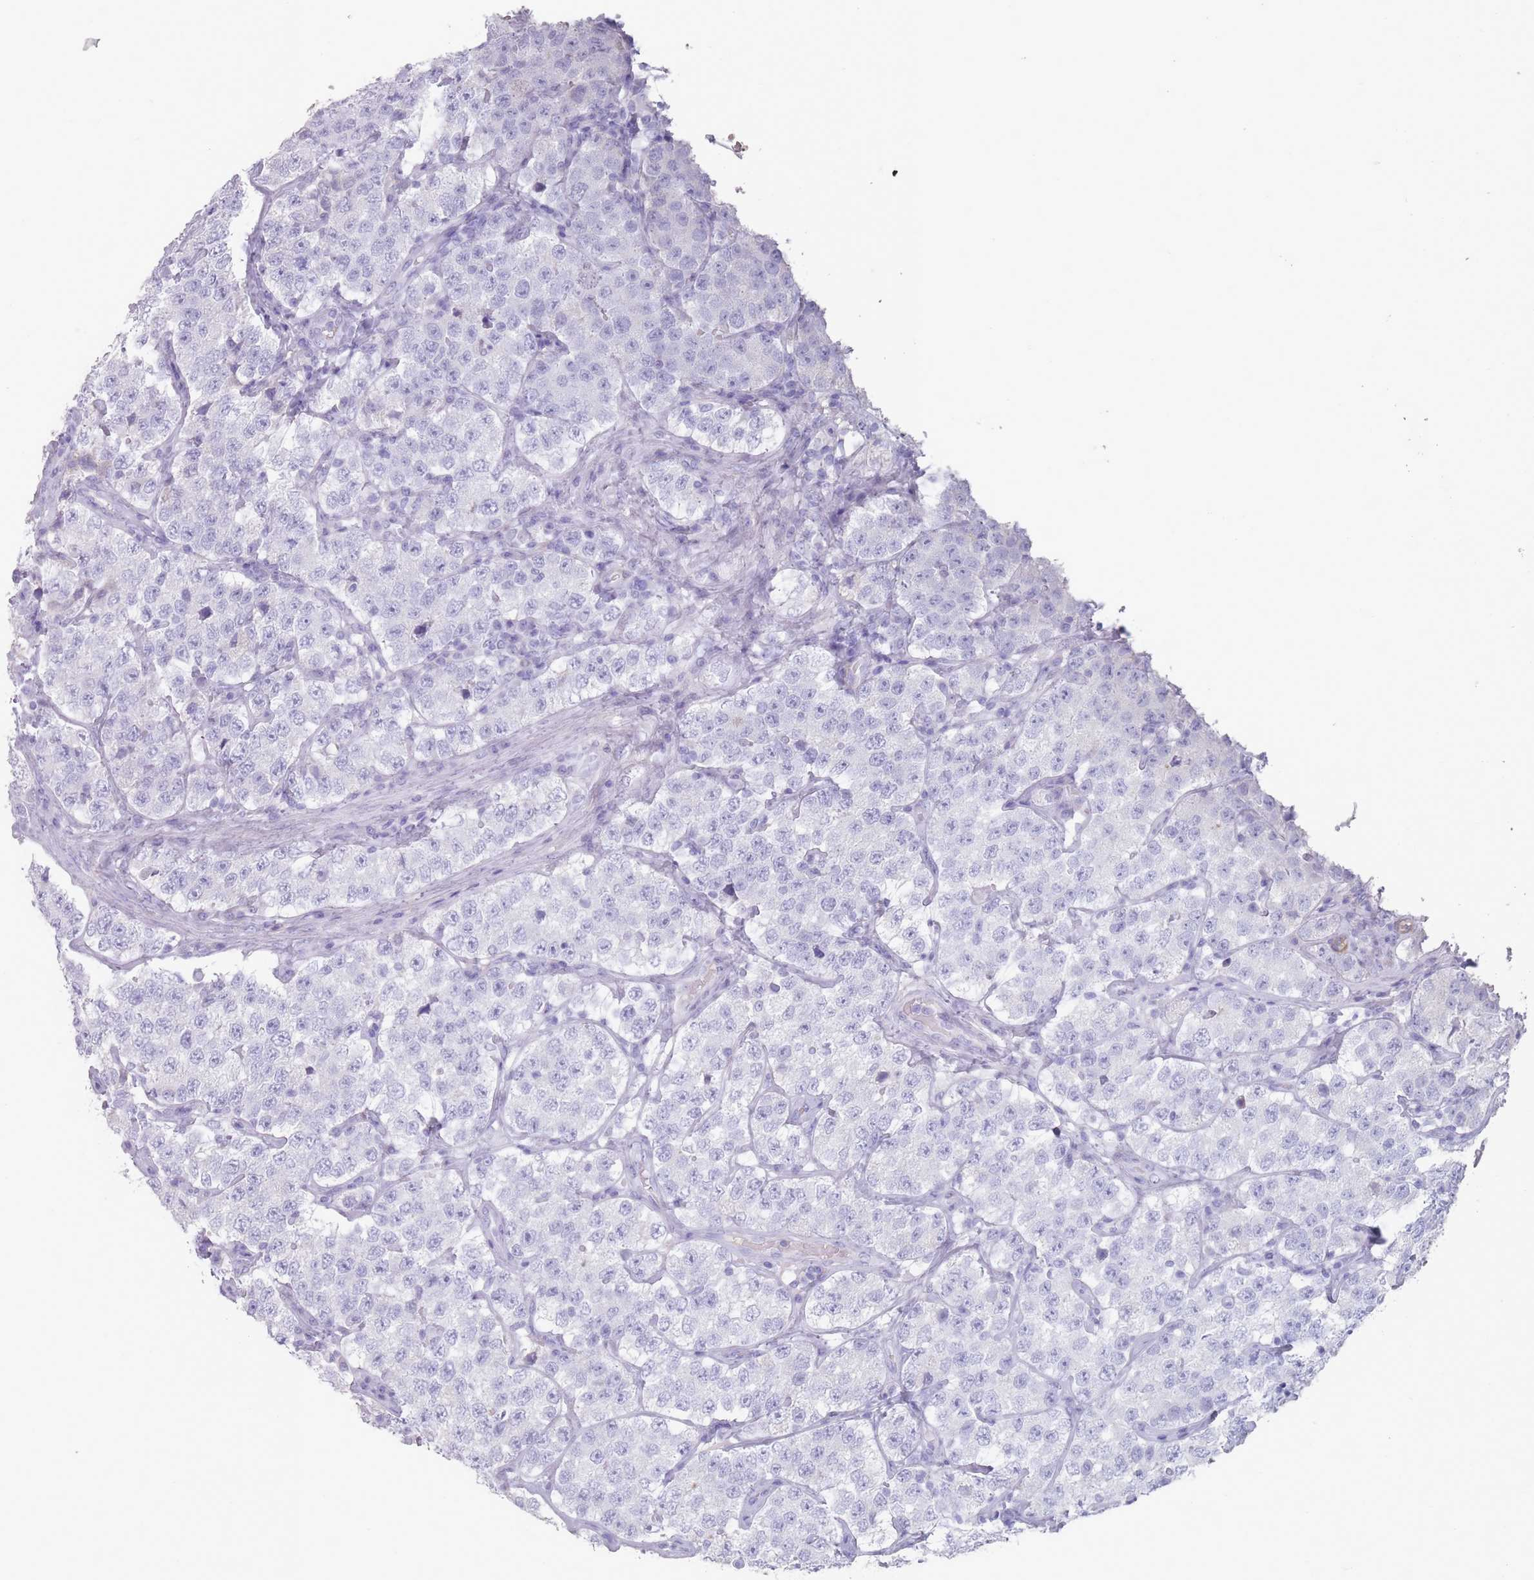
{"staining": {"intensity": "negative", "quantity": "none", "location": "none"}, "tissue": "testis cancer", "cell_type": "Tumor cells", "image_type": "cancer", "snomed": [{"axis": "morphology", "description": "Seminoma, NOS"}, {"axis": "topography", "description": "Testis"}], "caption": "Immunohistochemistry image of neoplastic tissue: human testis cancer (seminoma) stained with DAB exhibits no significant protein expression in tumor cells.", "gene": "RHBG", "patient": {"sex": "male", "age": 34}}